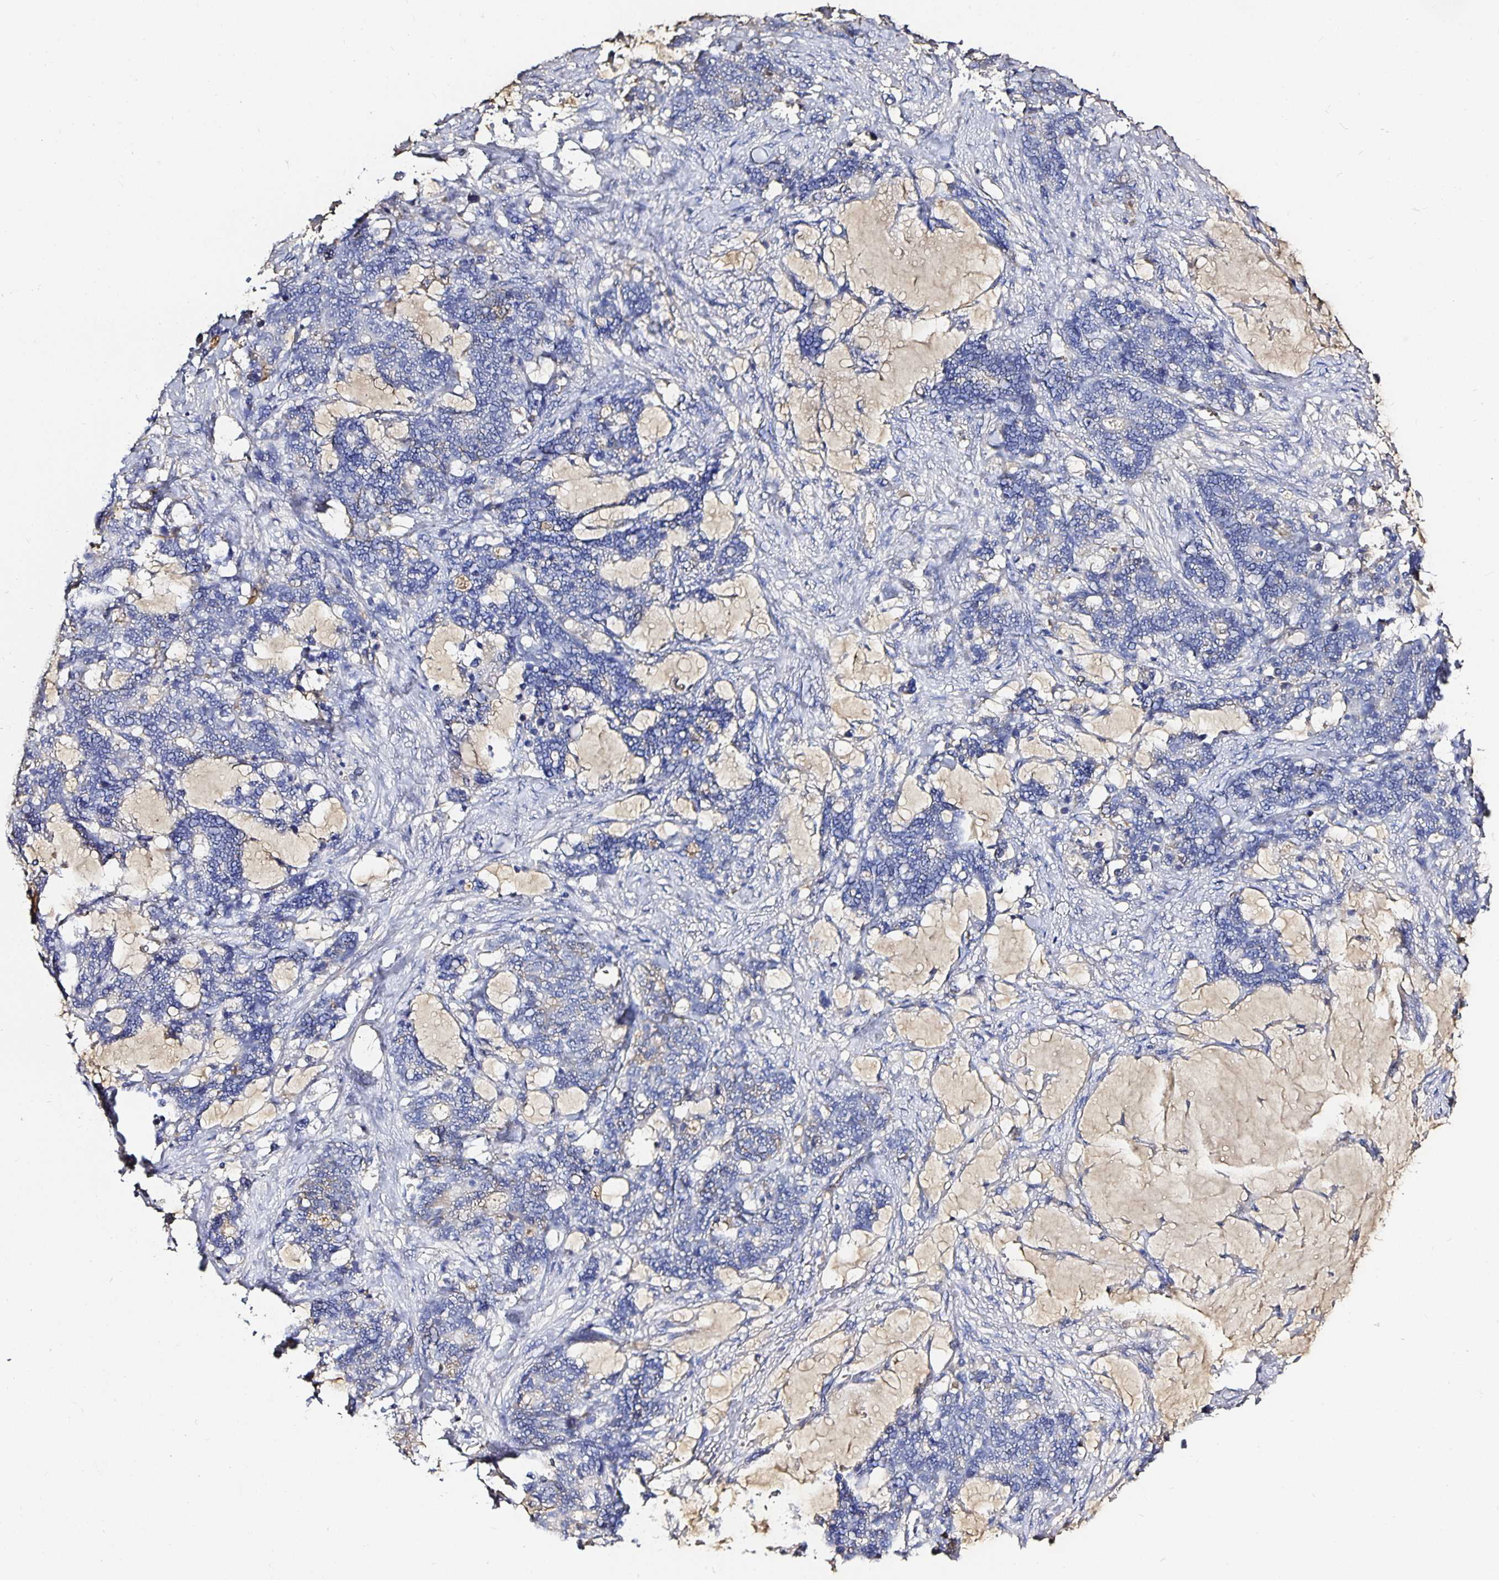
{"staining": {"intensity": "negative", "quantity": "none", "location": "none"}, "tissue": "stomach cancer", "cell_type": "Tumor cells", "image_type": "cancer", "snomed": [{"axis": "morphology", "description": "Normal tissue, NOS"}, {"axis": "morphology", "description": "Adenocarcinoma, NOS"}, {"axis": "topography", "description": "Stomach"}], "caption": "The photomicrograph demonstrates no staining of tumor cells in stomach cancer (adenocarcinoma).", "gene": "TTR", "patient": {"sex": "female", "age": 64}}